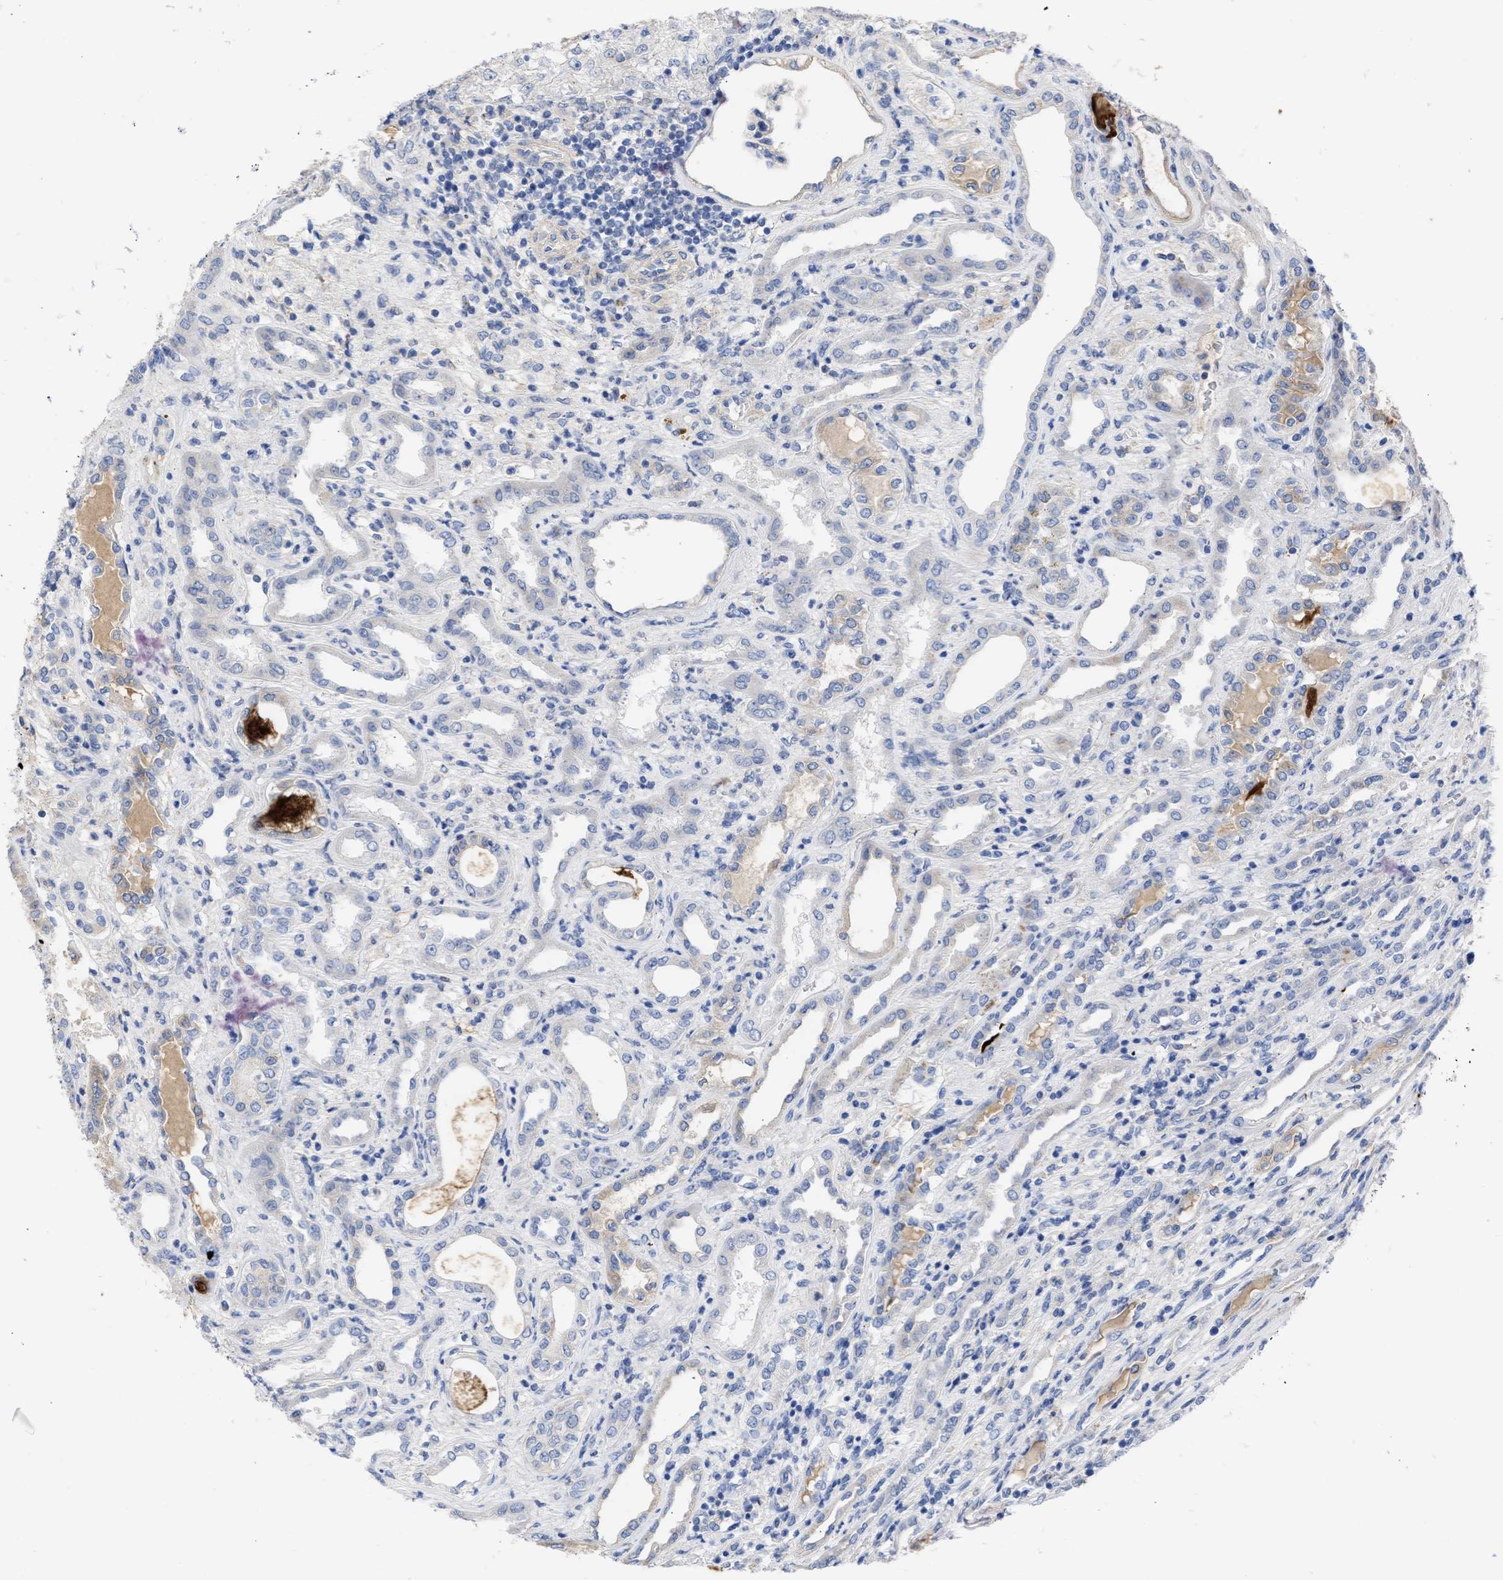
{"staining": {"intensity": "negative", "quantity": "none", "location": "none"}, "tissue": "renal cancer", "cell_type": "Tumor cells", "image_type": "cancer", "snomed": [{"axis": "morphology", "description": "Adenocarcinoma, NOS"}, {"axis": "topography", "description": "Kidney"}], "caption": "Protein analysis of renal adenocarcinoma exhibits no significant expression in tumor cells. (DAB (3,3'-diaminobenzidine) immunohistochemistry (IHC), high magnification).", "gene": "ARHGEF4", "patient": {"sex": "female", "age": 54}}